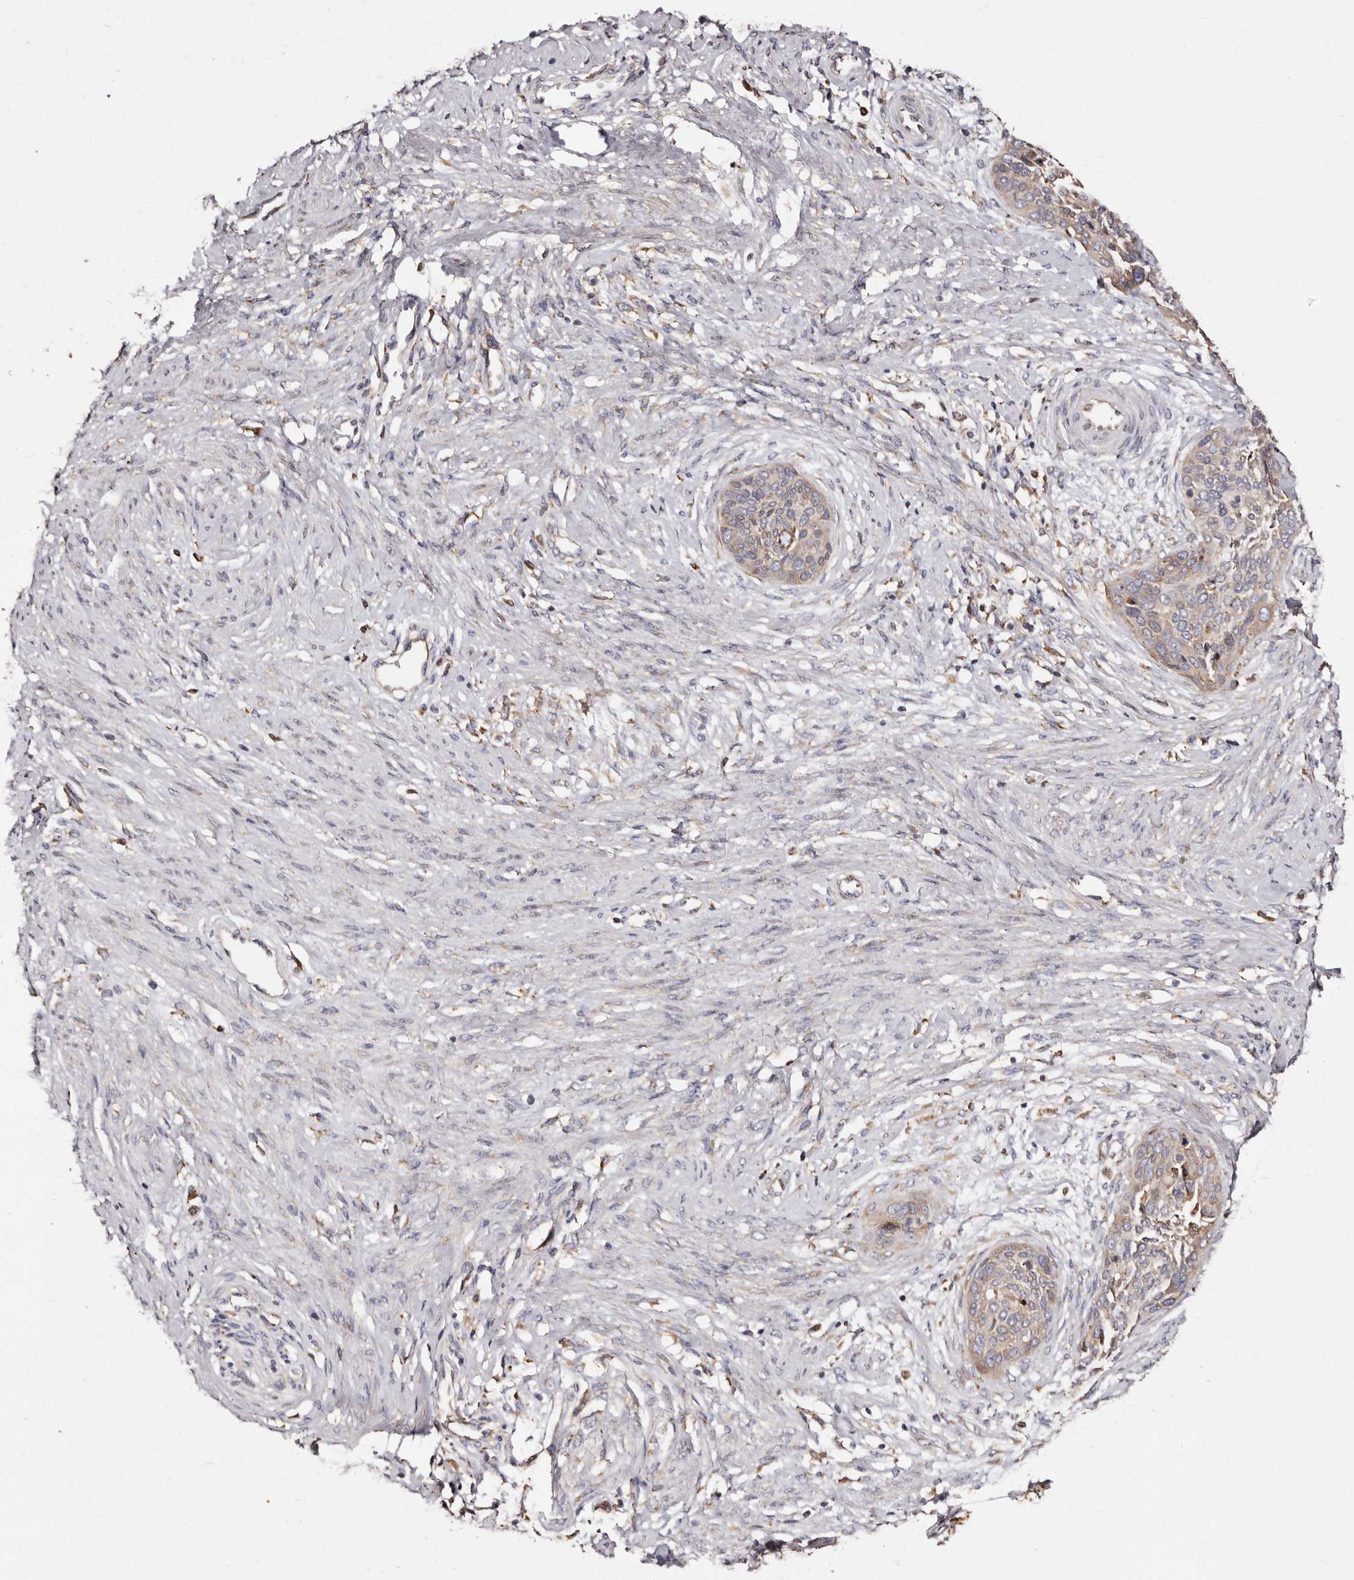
{"staining": {"intensity": "moderate", "quantity": ">75%", "location": "cytoplasmic/membranous"}, "tissue": "cervical cancer", "cell_type": "Tumor cells", "image_type": "cancer", "snomed": [{"axis": "morphology", "description": "Squamous cell carcinoma, NOS"}, {"axis": "topography", "description": "Cervix"}], "caption": "There is medium levels of moderate cytoplasmic/membranous positivity in tumor cells of squamous cell carcinoma (cervical), as demonstrated by immunohistochemical staining (brown color).", "gene": "ACBD6", "patient": {"sex": "female", "age": 37}}